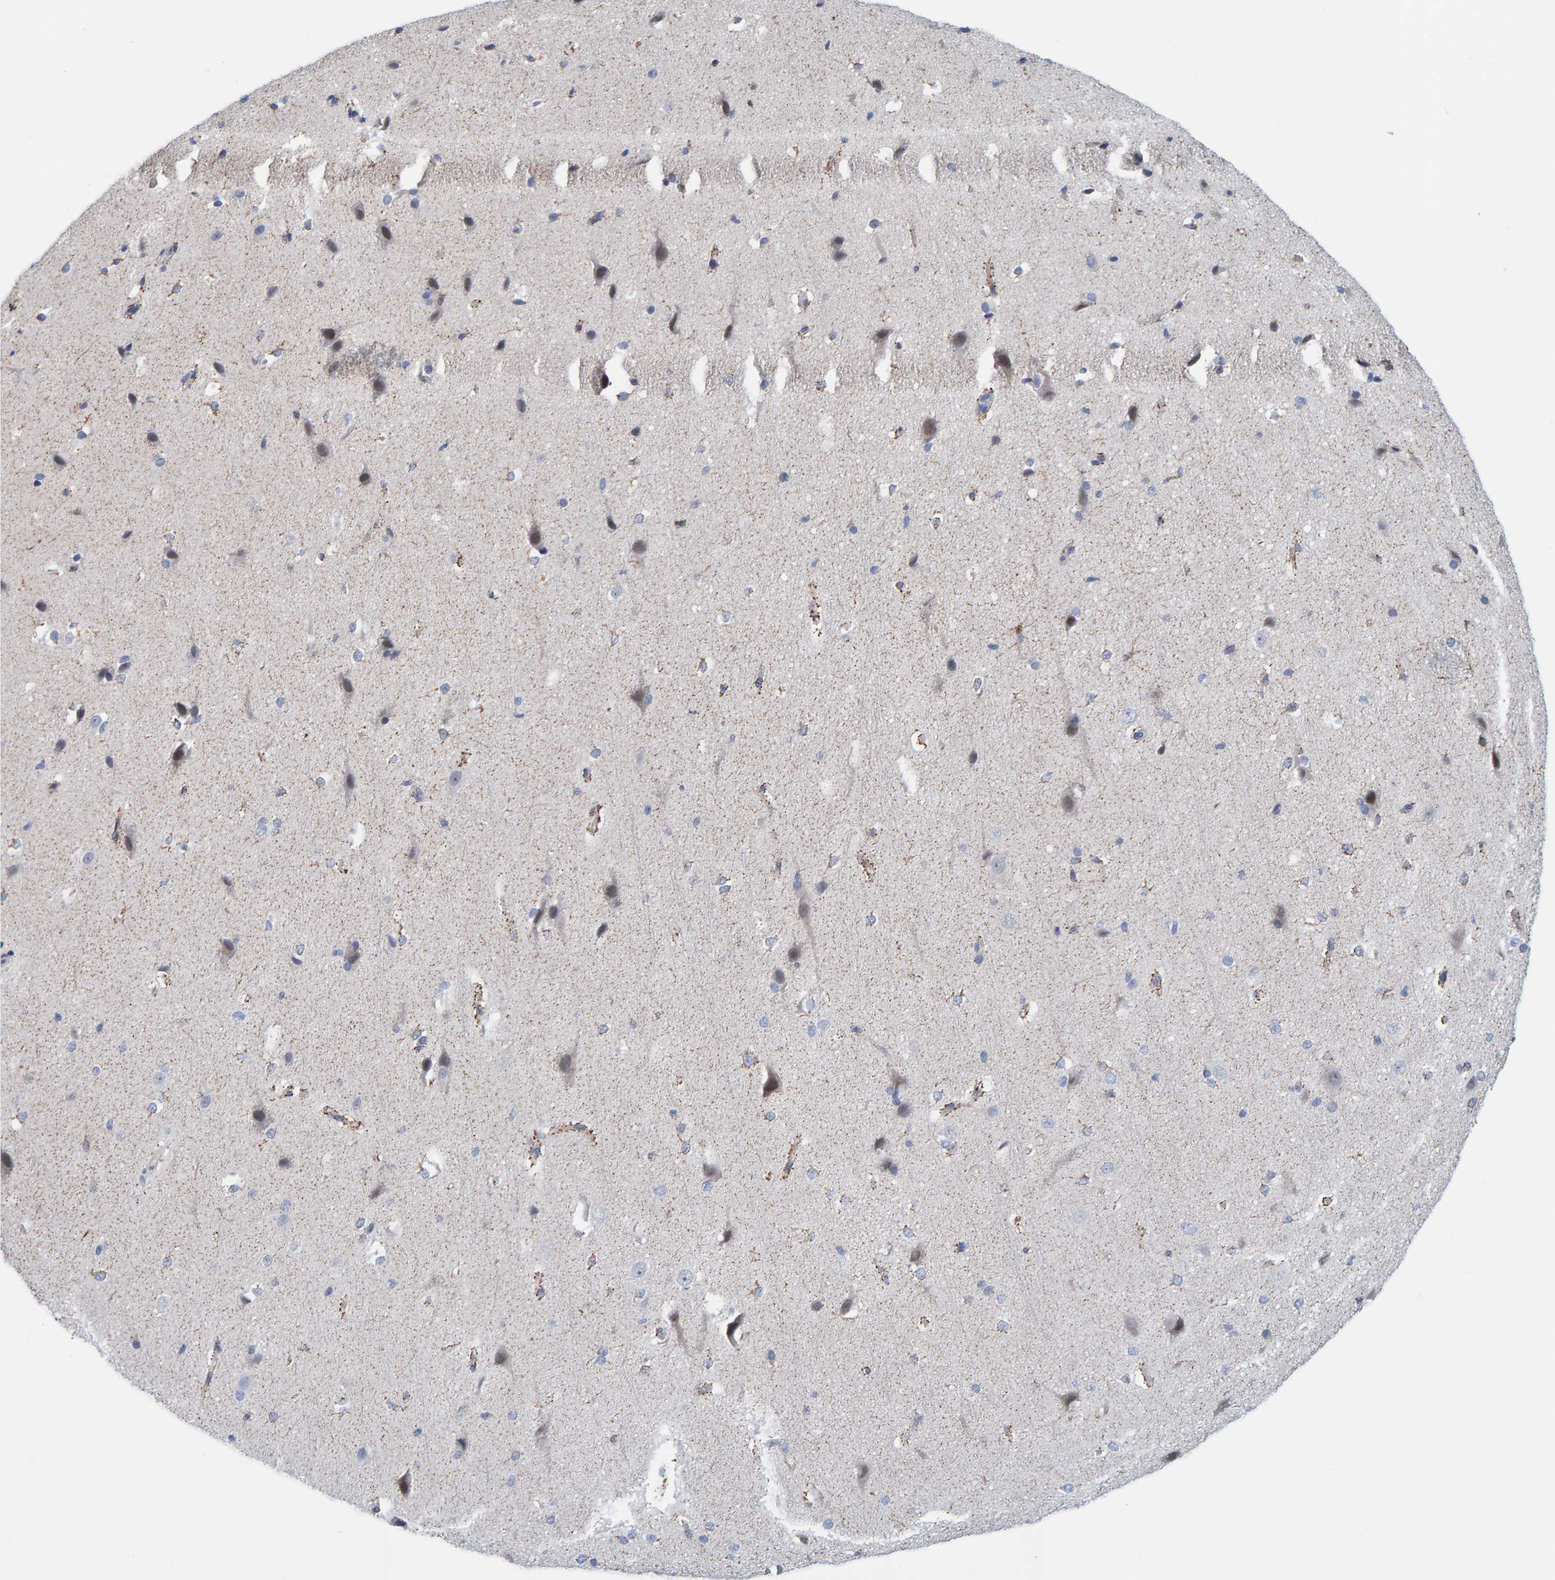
{"staining": {"intensity": "weak", "quantity": ">75%", "location": "cytoplasmic/membranous"}, "tissue": "cerebral cortex", "cell_type": "Endothelial cells", "image_type": "normal", "snomed": [{"axis": "morphology", "description": "Normal tissue, NOS"}, {"axis": "morphology", "description": "Developmental malformation"}, {"axis": "topography", "description": "Cerebral cortex"}], "caption": "DAB (3,3'-diaminobenzidine) immunohistochemical staining of normal human cerebral cortex demonstrates weak cytoplasmic/membranous protein staining in about >75% of endothelial cells. (DAB (3,3'-diaminobenzidine) = brown stain, brightfield microscopy at high magnification).", "gene": "ZC3H3", "patient": {"sex": "female", "age": 30}}